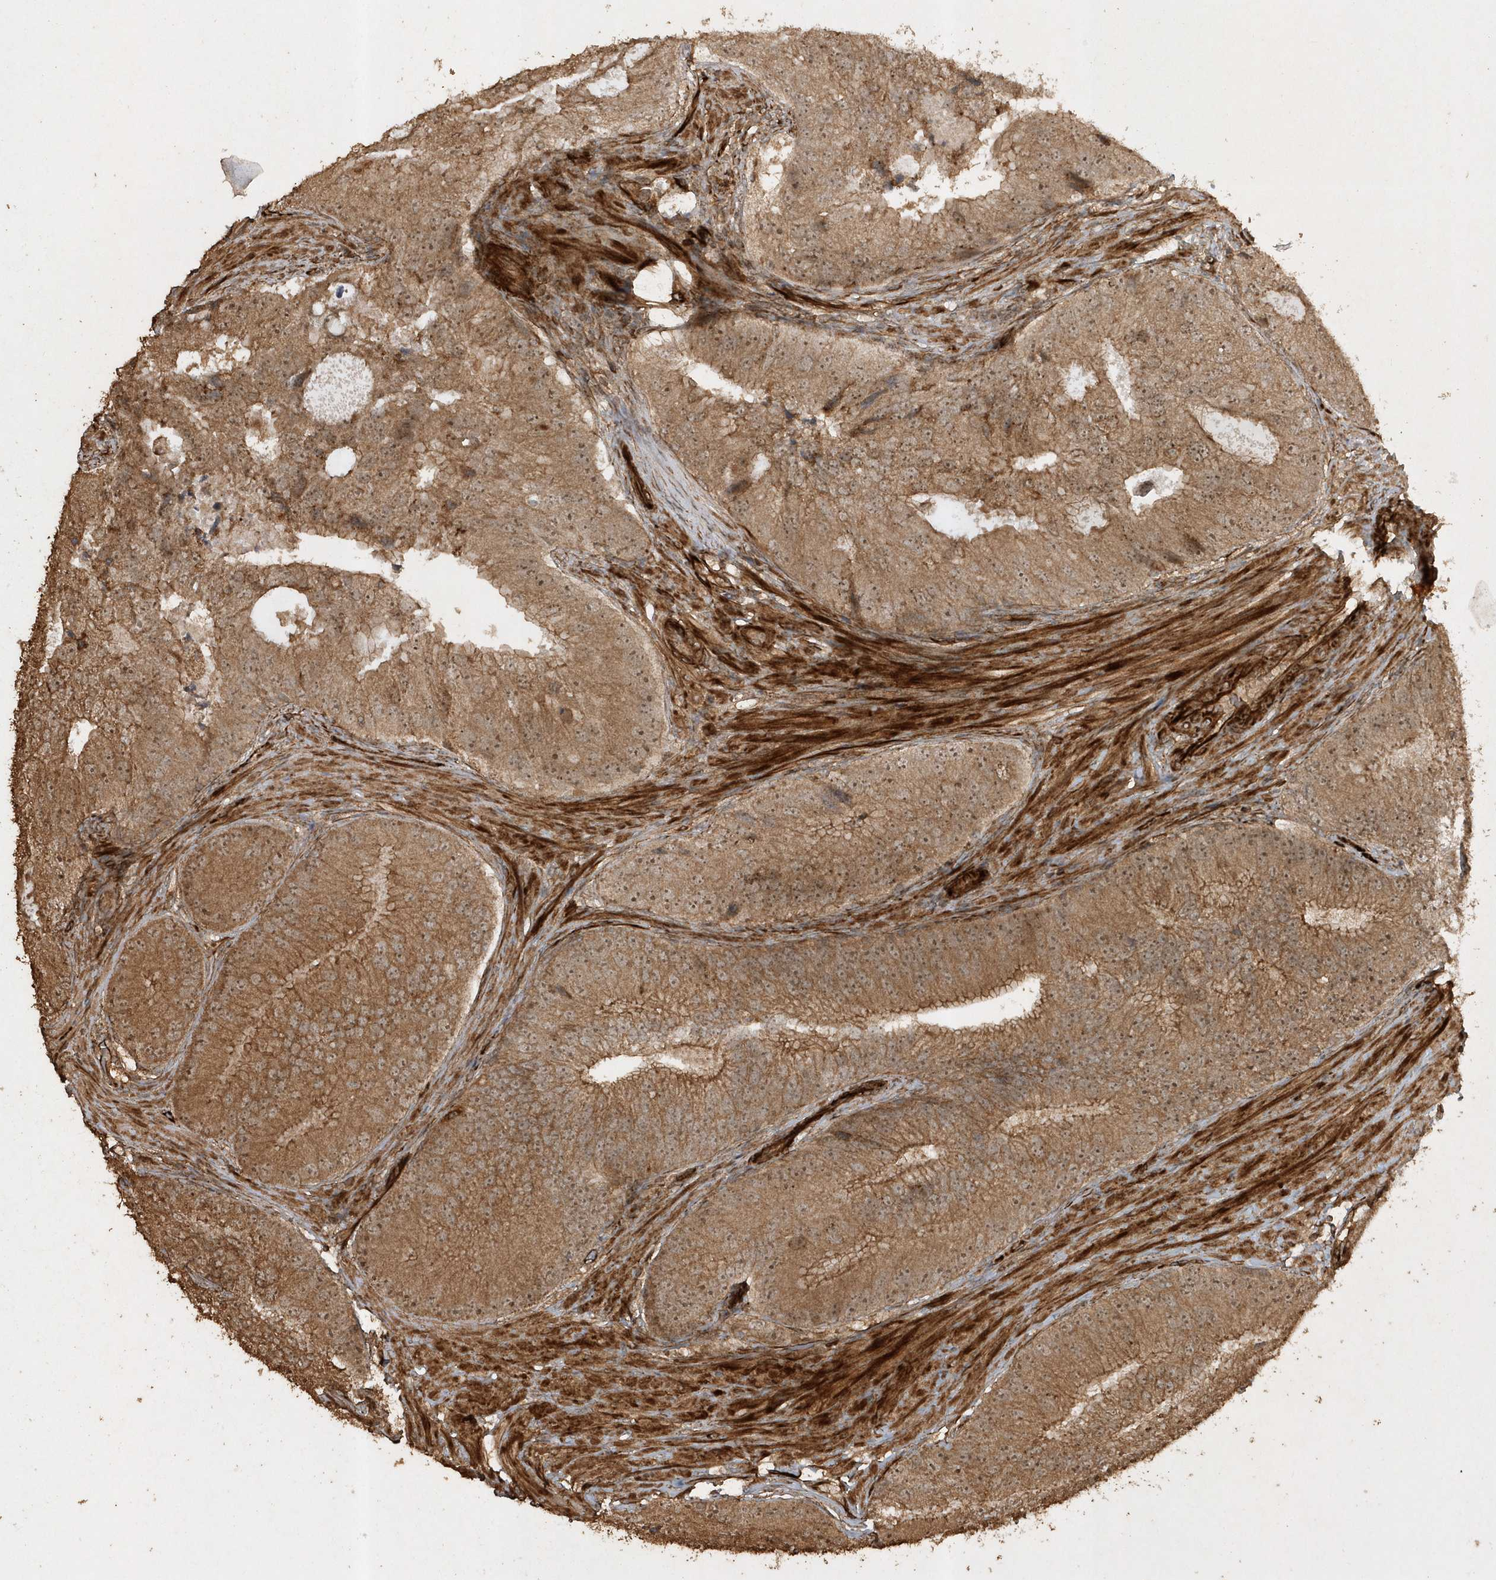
{"staining": {"intensity": "moderate", "quantity": ">75%", "location": "cytoplasmic/membranous"}, "tissue": "prostate cancer", "cell_type": "Tumor cells", "image_type": "cancer", "snomed": [{"axis": "morphology", "description": "Adenocarcinoma, High grade"}, {"axis": "topography", "description": "Prostate"}], "caption": "Protein staining of prostate high-grade adenocarcinoma tissue displays moderate cytoplasmic/membranous staining in approximately >75% of tumor cells. (Stains: DAB in brown, nuclei in blue, Microscopy: brightfield microscopy at high magnification).", "gene": "AVPI1", "patient": {"sex": "male", "age": 70}}